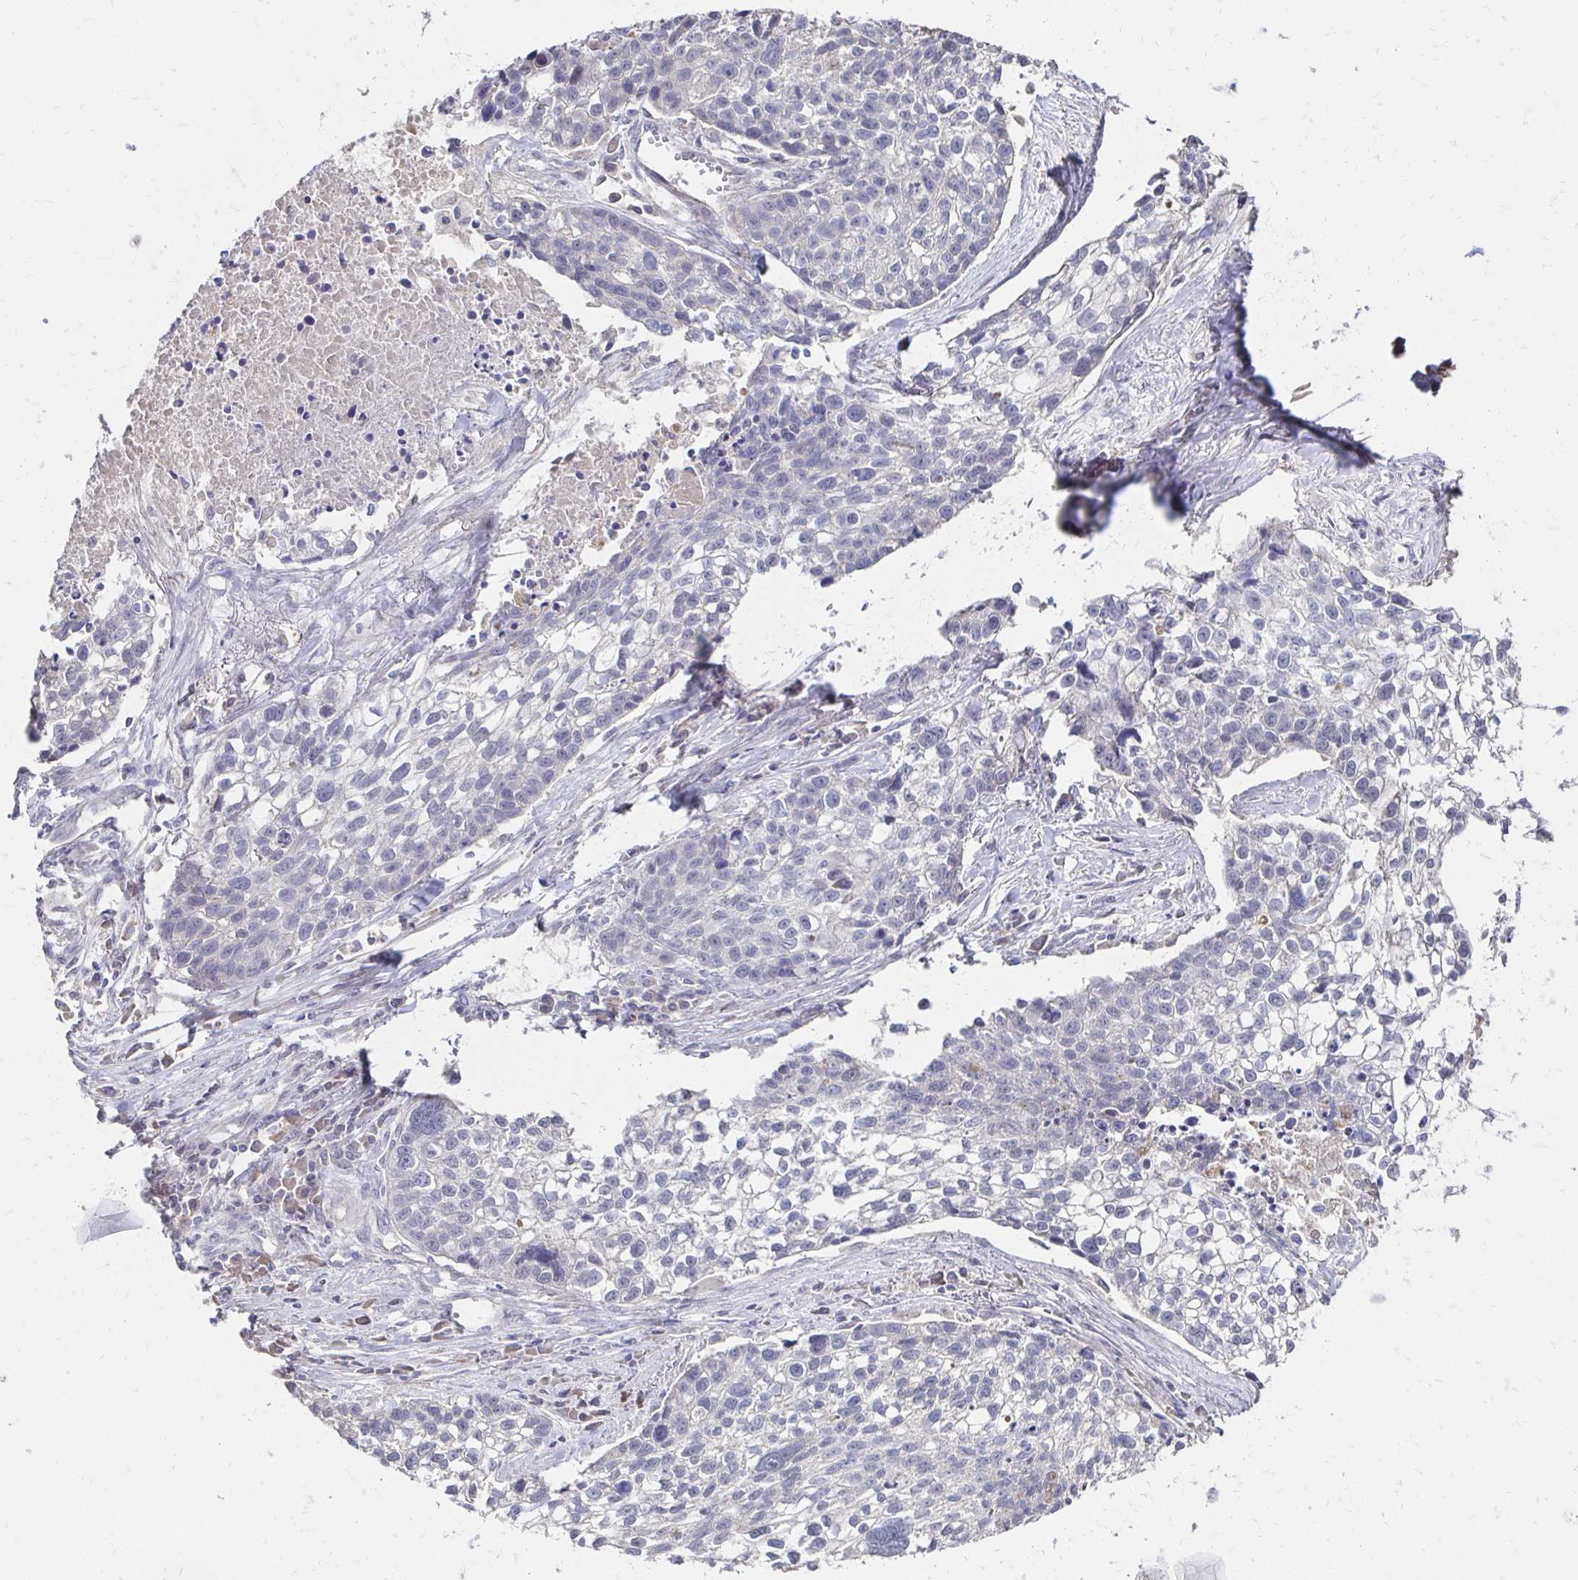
{"staining": {"intensity": "negative", "quantity": "none", "location": "none"}, "tissue": "lung cancer", "cell_type": "Tumor cells", "image_type": "cancer", "snomed": [{"axis": "morphology", "description": "Squamous cell carcinoma, NOS"}, {"axis": "topography", "description": "Lung"}], "caption": "High magnification brightfield microscopy of squamous cell carcinoma (lung) stained with DAB (3,3'-diaminobenzidine) (brown) and counterstained with hematoxylin (blue): tumor cells show no significant expression. Nuclei are stained in blue.", "gene": "ZNF727", "patient": {"sex": "male", "age": 74}}